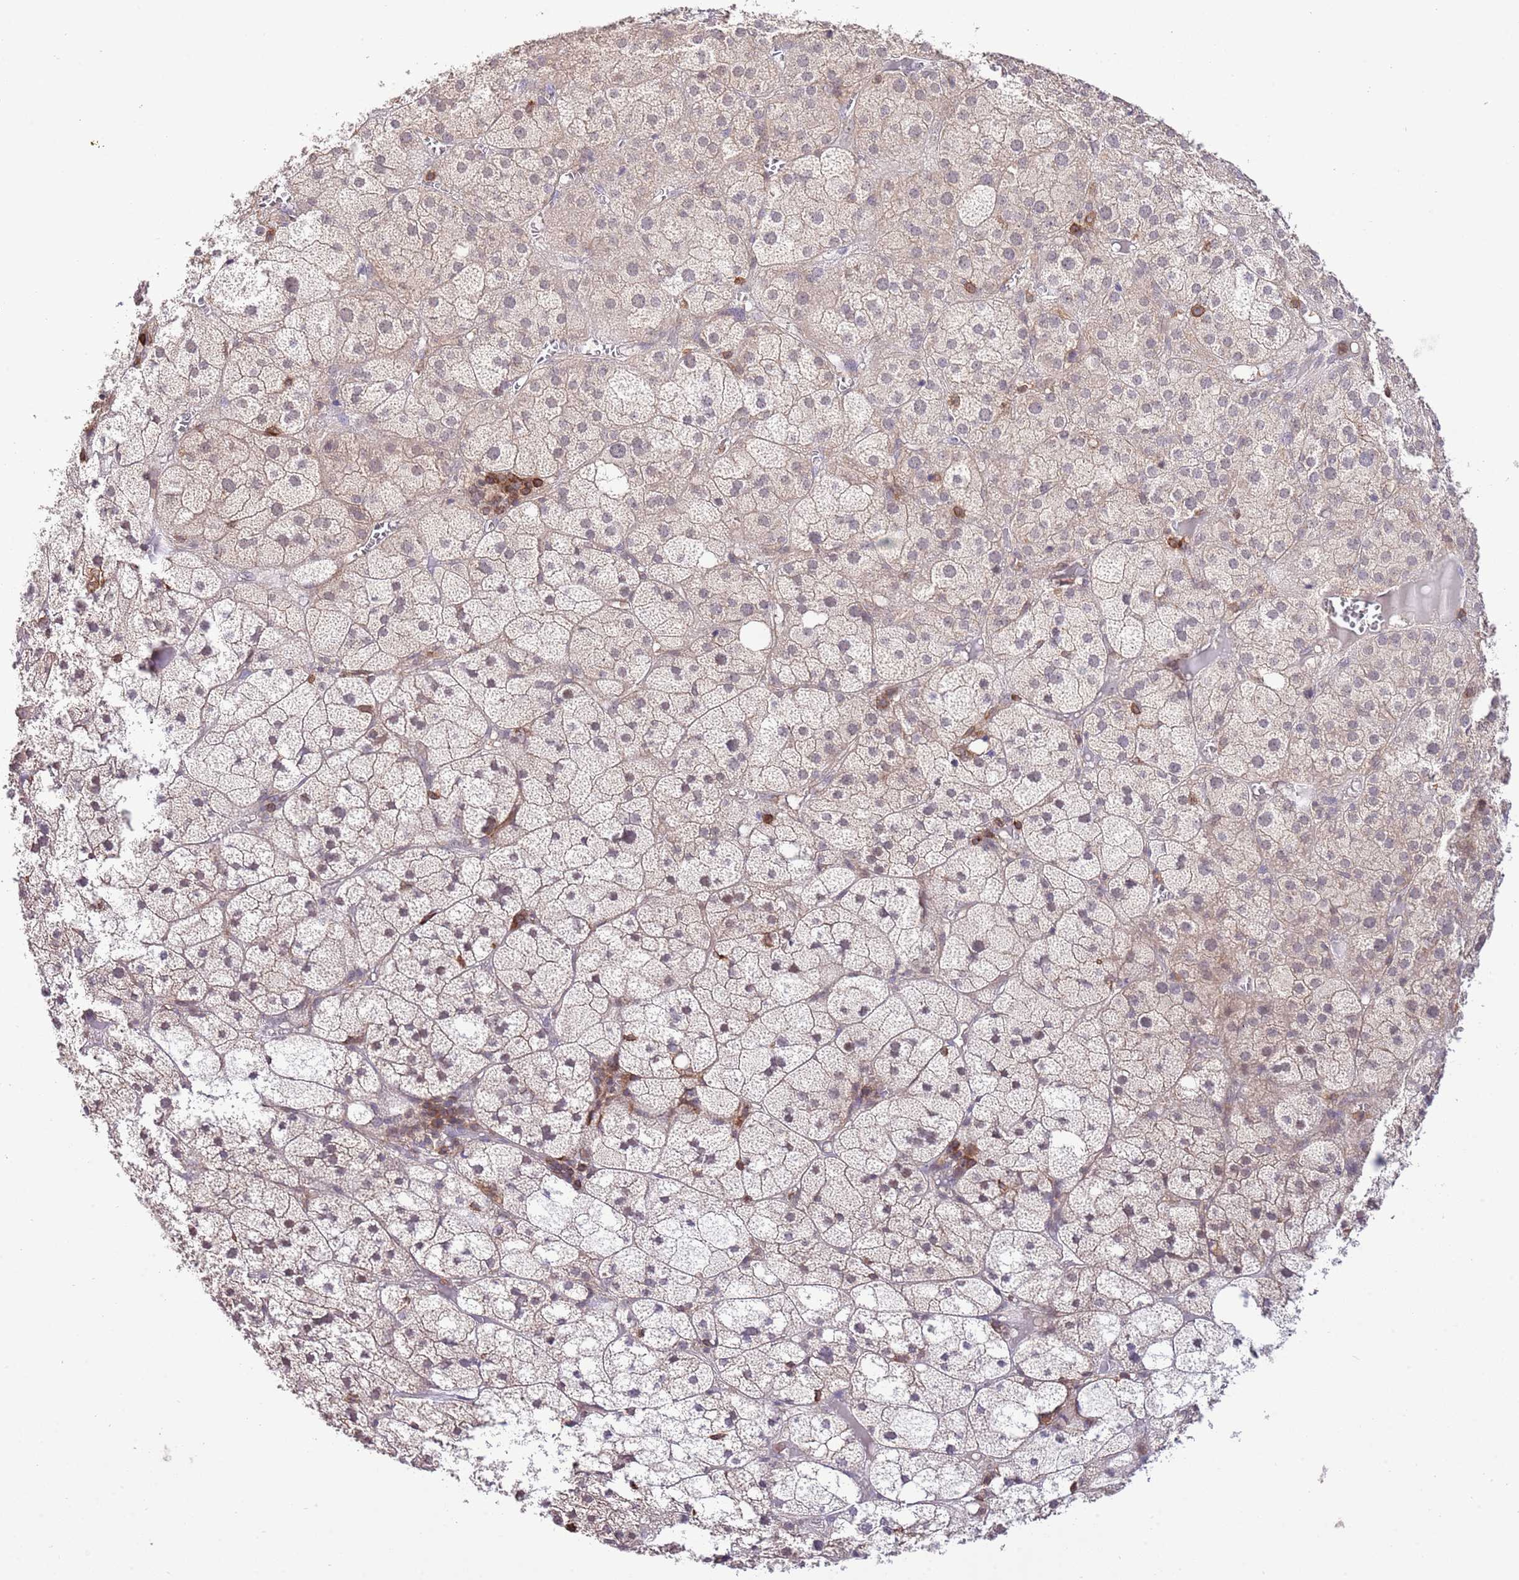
{"staining": {"intensity": "weak", "quantity": "25%-75%", "location": "cytoplasmic/membranous"}, "tissue": "adrenal gland", "cell_type": "Glandular cells", "image_type": "normal", "snomed": [{"axis": "morphology", "description": "Normal tissue, NOS"}, {"axis": "topography", "description": "Adrenal gland"}], "caption": "Protein positivity by immunohistochemistry (IHC) exhibits weak cytoplasmic/membranous staining in about 25%-75% of glandular cells in normal adrenal gland.", "gene": "EFHD1", "patient": {"sex": "female", "age": 61}}